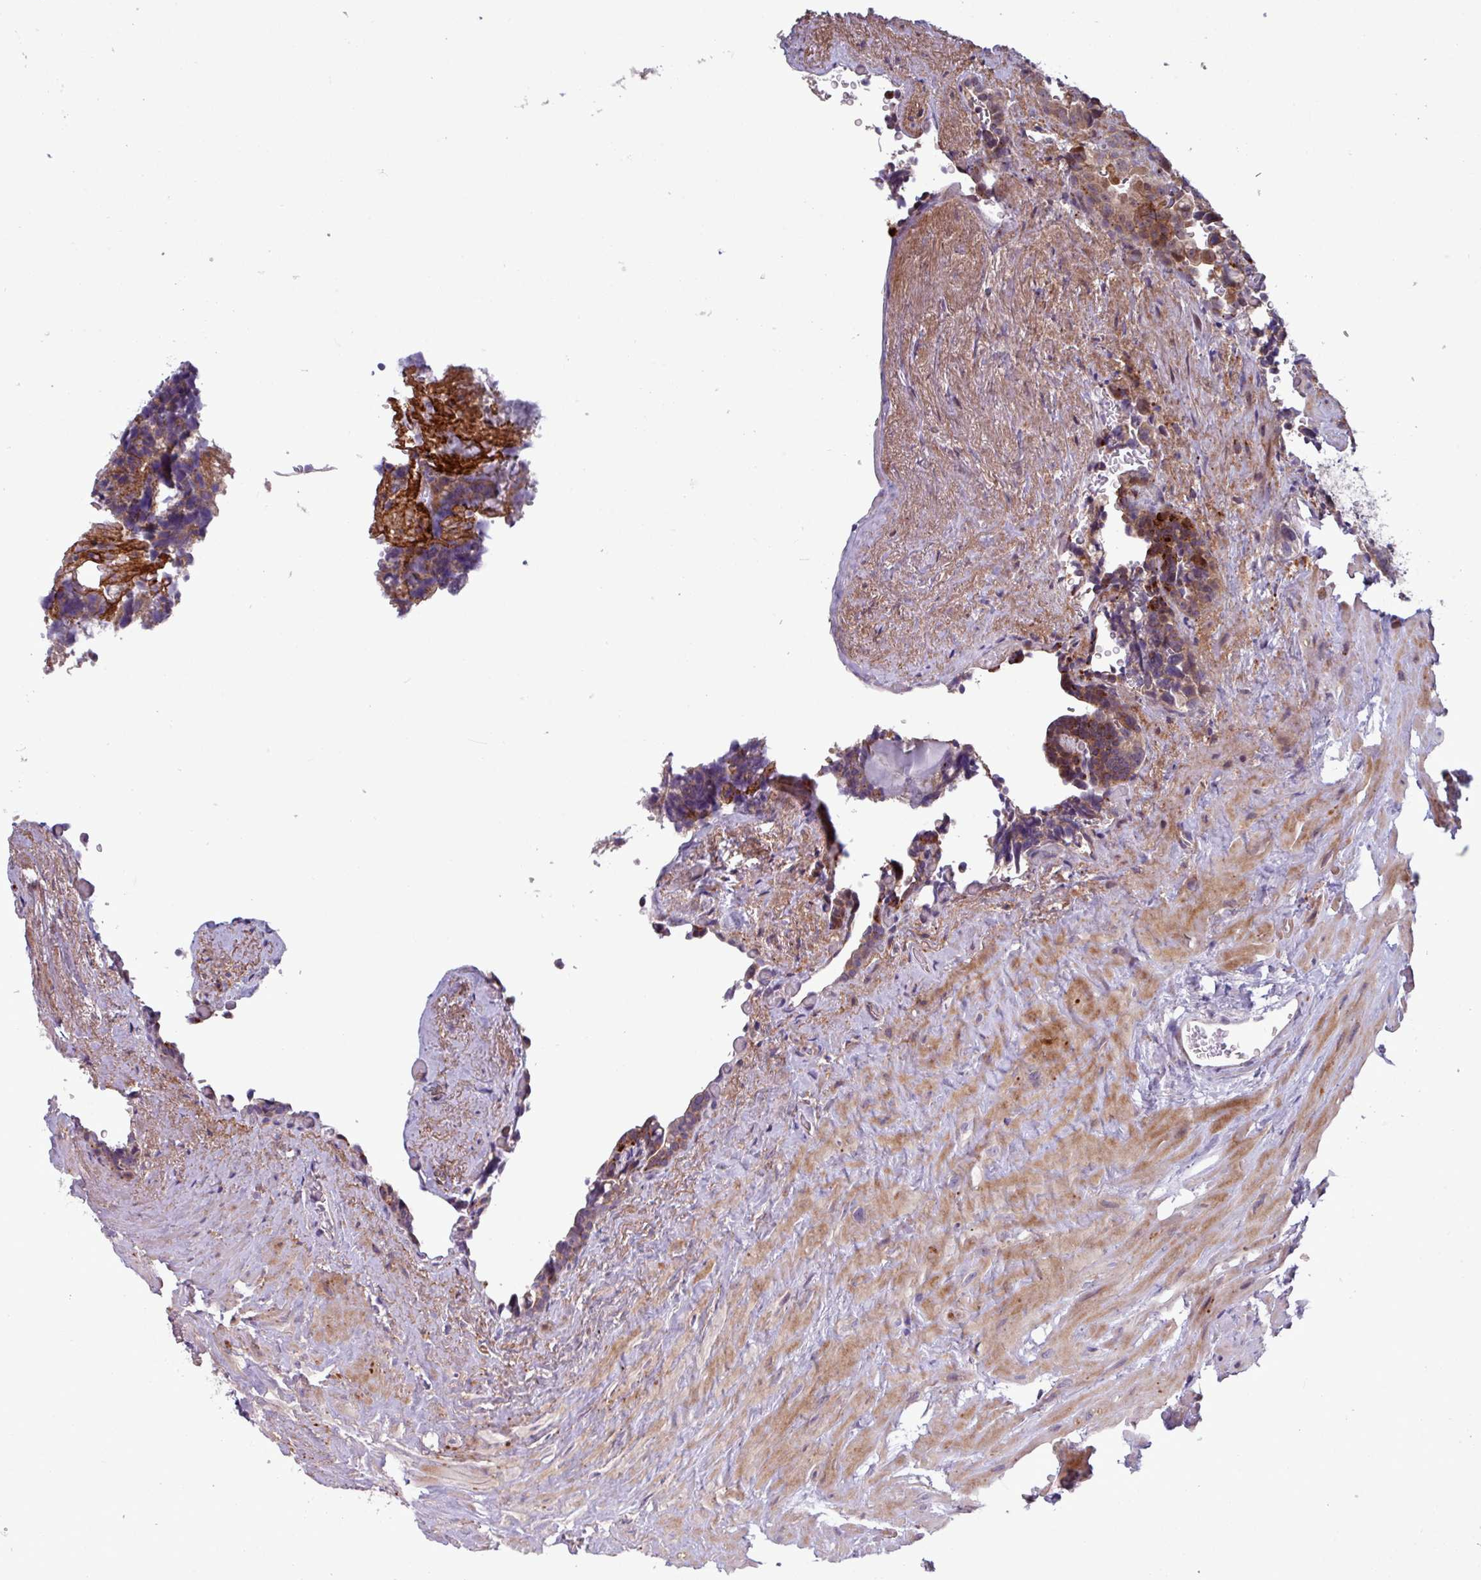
{"staining": {"intensity": "moderate", "quantity": "<25%", "location": "cytoplasmic/membranous"}, "tissue": "seminal vesicle", "cell_type": "Glandular cells", "image_type": "normal", "snomed": [{"axis": "morphology", "description": "Normal tissue, NOS"}, {"axis": "topography", "description": "Seminal veicle"}], "caption": "IHC staining of normal seminal vesicle, which reveals low levels of moderate cytoplasmic/membranous expression in about <25% of glandular cells indicating moderate cytoplasmic/membranous protein staining. The staining was performed using DAB (brown) for protein detection and nuclei were counterstained in hematoxylin (blue).", "gene": "TNFSF12", "patient": {"sex": "male", "age": 68}}